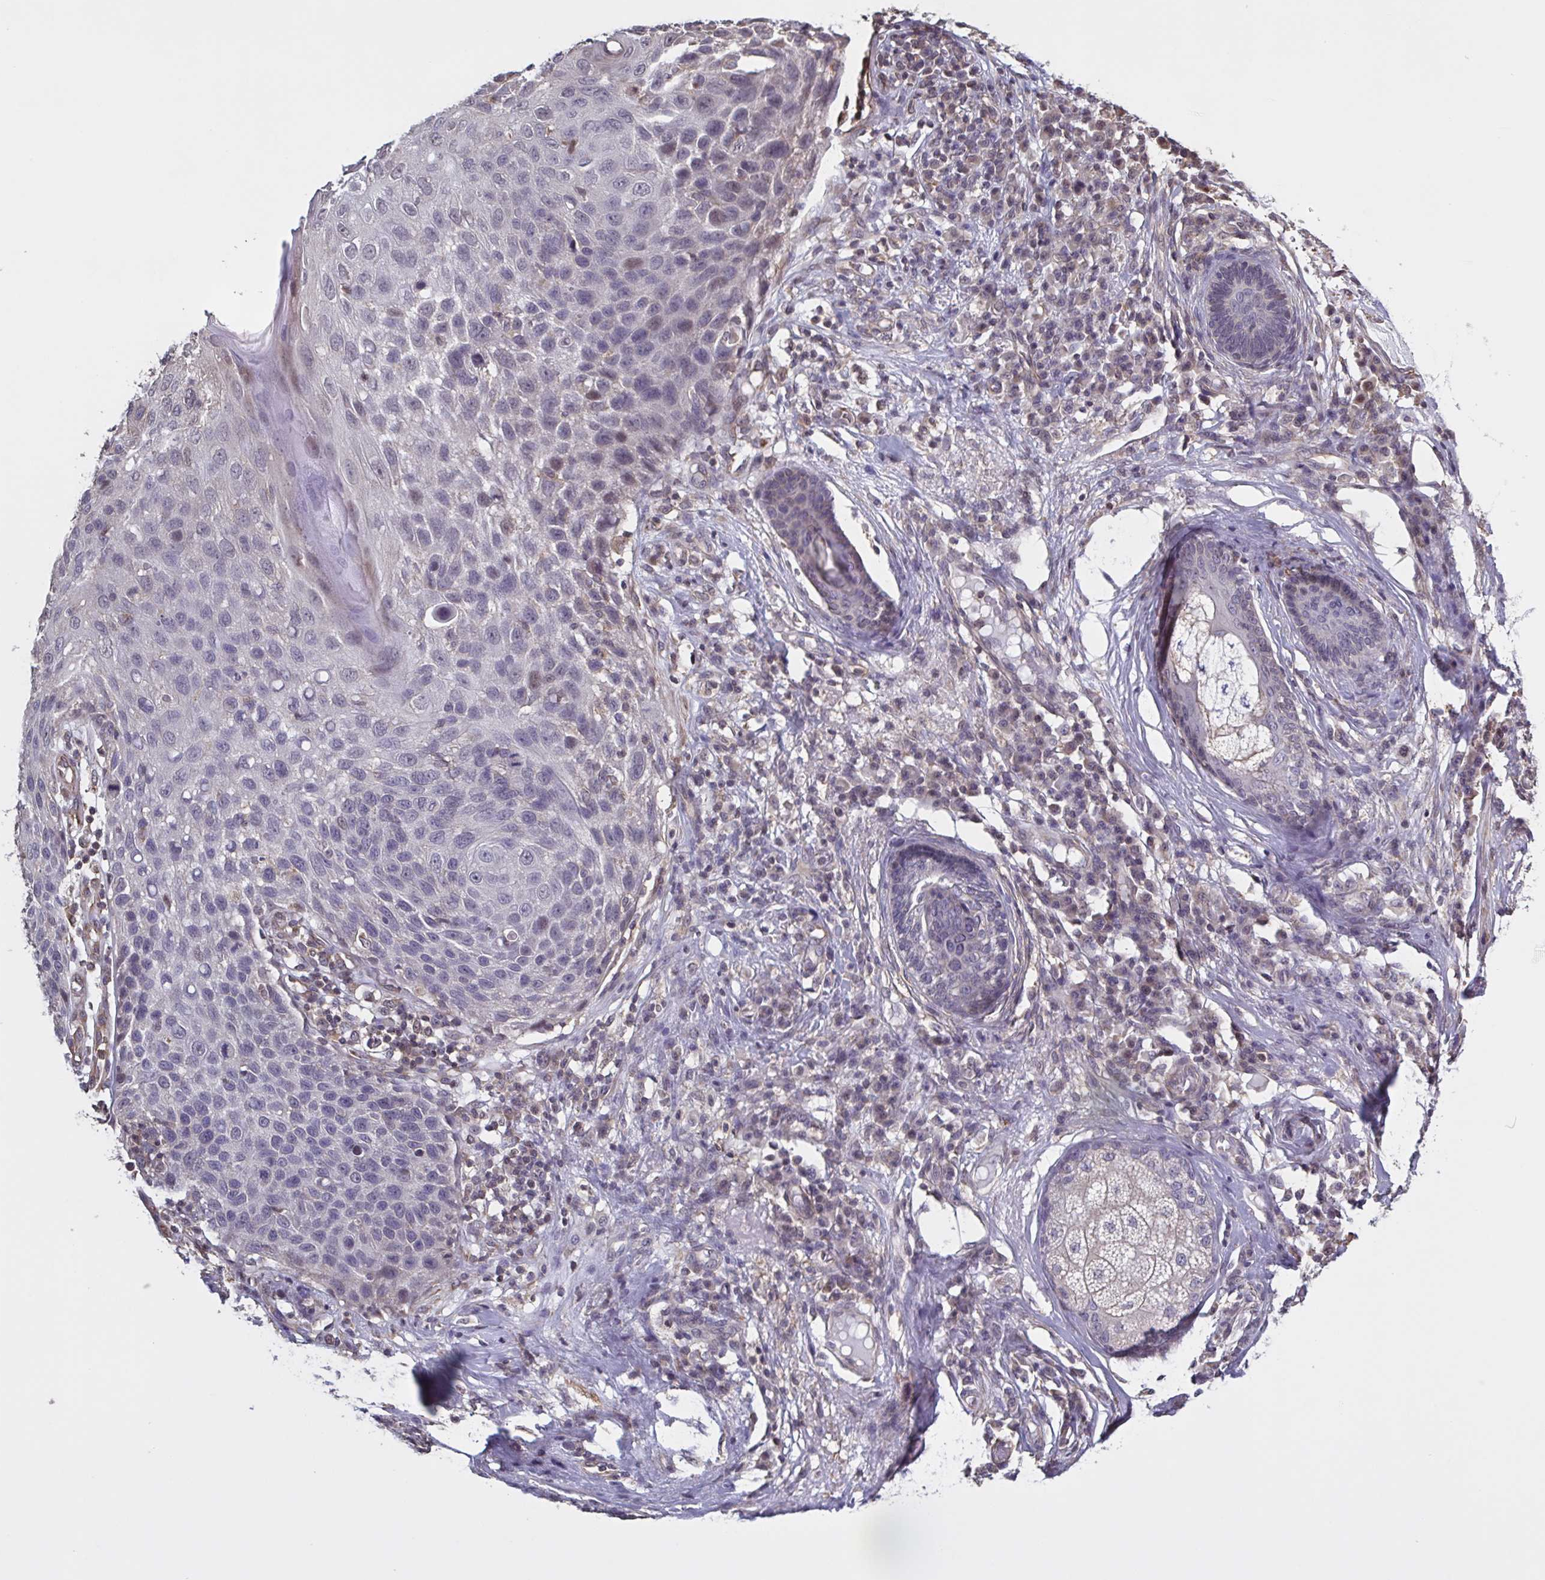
{"staining": {"intensity": "negative", "quantity": "none", "location": "none"}, "tissue": "skin cancer", "cell_type": "Tumor cells", "image_type": "cancer", "snomed": [{"axis": "morphology", "description": "Squamous cell carcinoma, NOS"}, {"axis": "topography", "description": "Skin"}], "caption": "This is an IHC photomicrograph of human skin squamous cell carcinoma. There is no expression in tumor cells.", "gene": "ZNF200", "patient": {"sex": "female", "age": 87}}